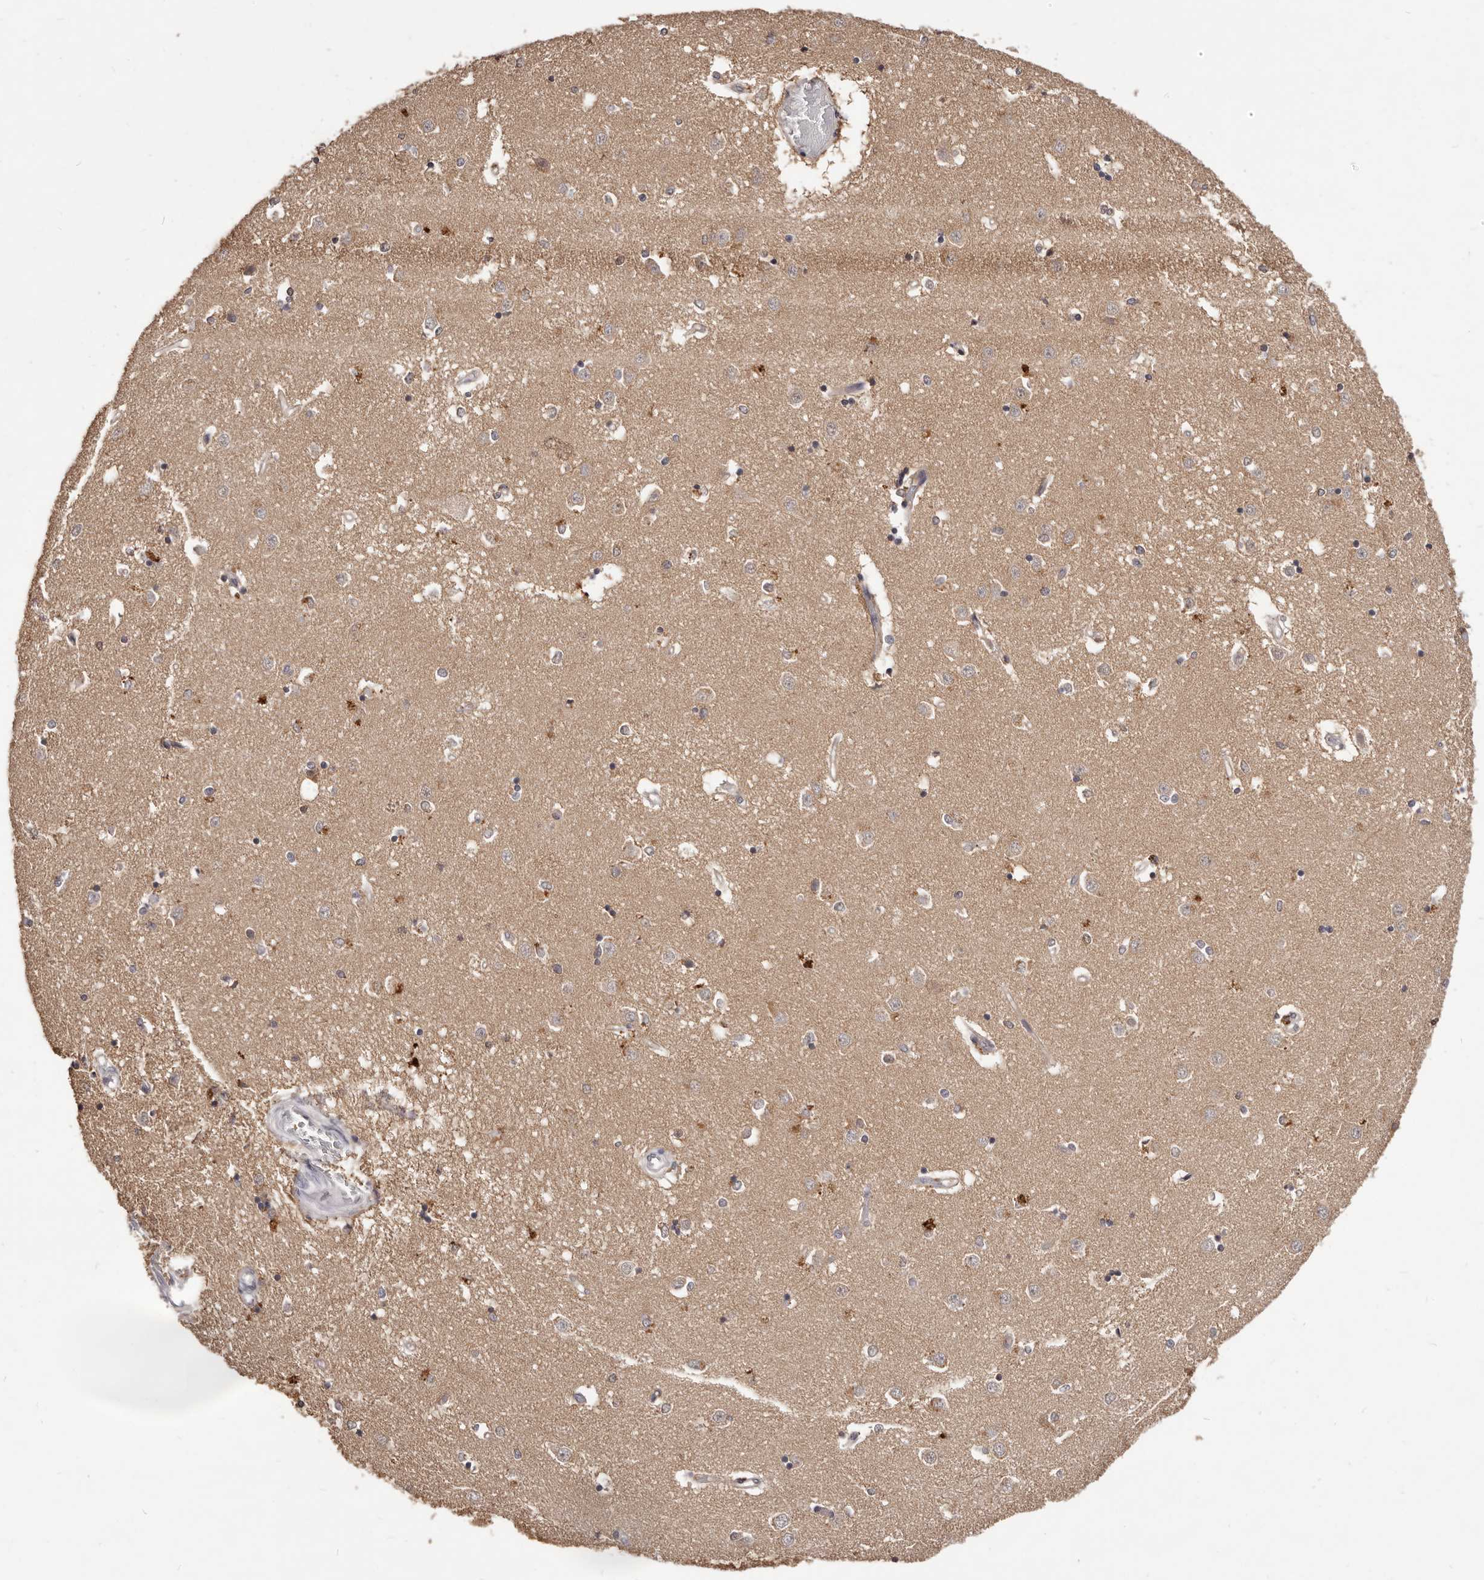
{"staining": {"intensity": "moderate", "quantity": "<25%", "location": "cytoplasmic/membranous"}, "tissue": "caudate", "cell_type": "Glial cells", "image_type": "normal", "snomed": [{"axis": "morphology", "description": "Normal tissue, NOS"}, {"axis": "topography", "description": "Lateral ventricle wall"}], "caption": "DAB (3,3'-diaminobenzidine) immunohistochemical staining of normal caudate demonstrates moderate cytoplasmic/membranous protein staining in about <25% of glial cells.", "gene": "TSPAN13", "patient": {"sex": "male", "age": 45}}